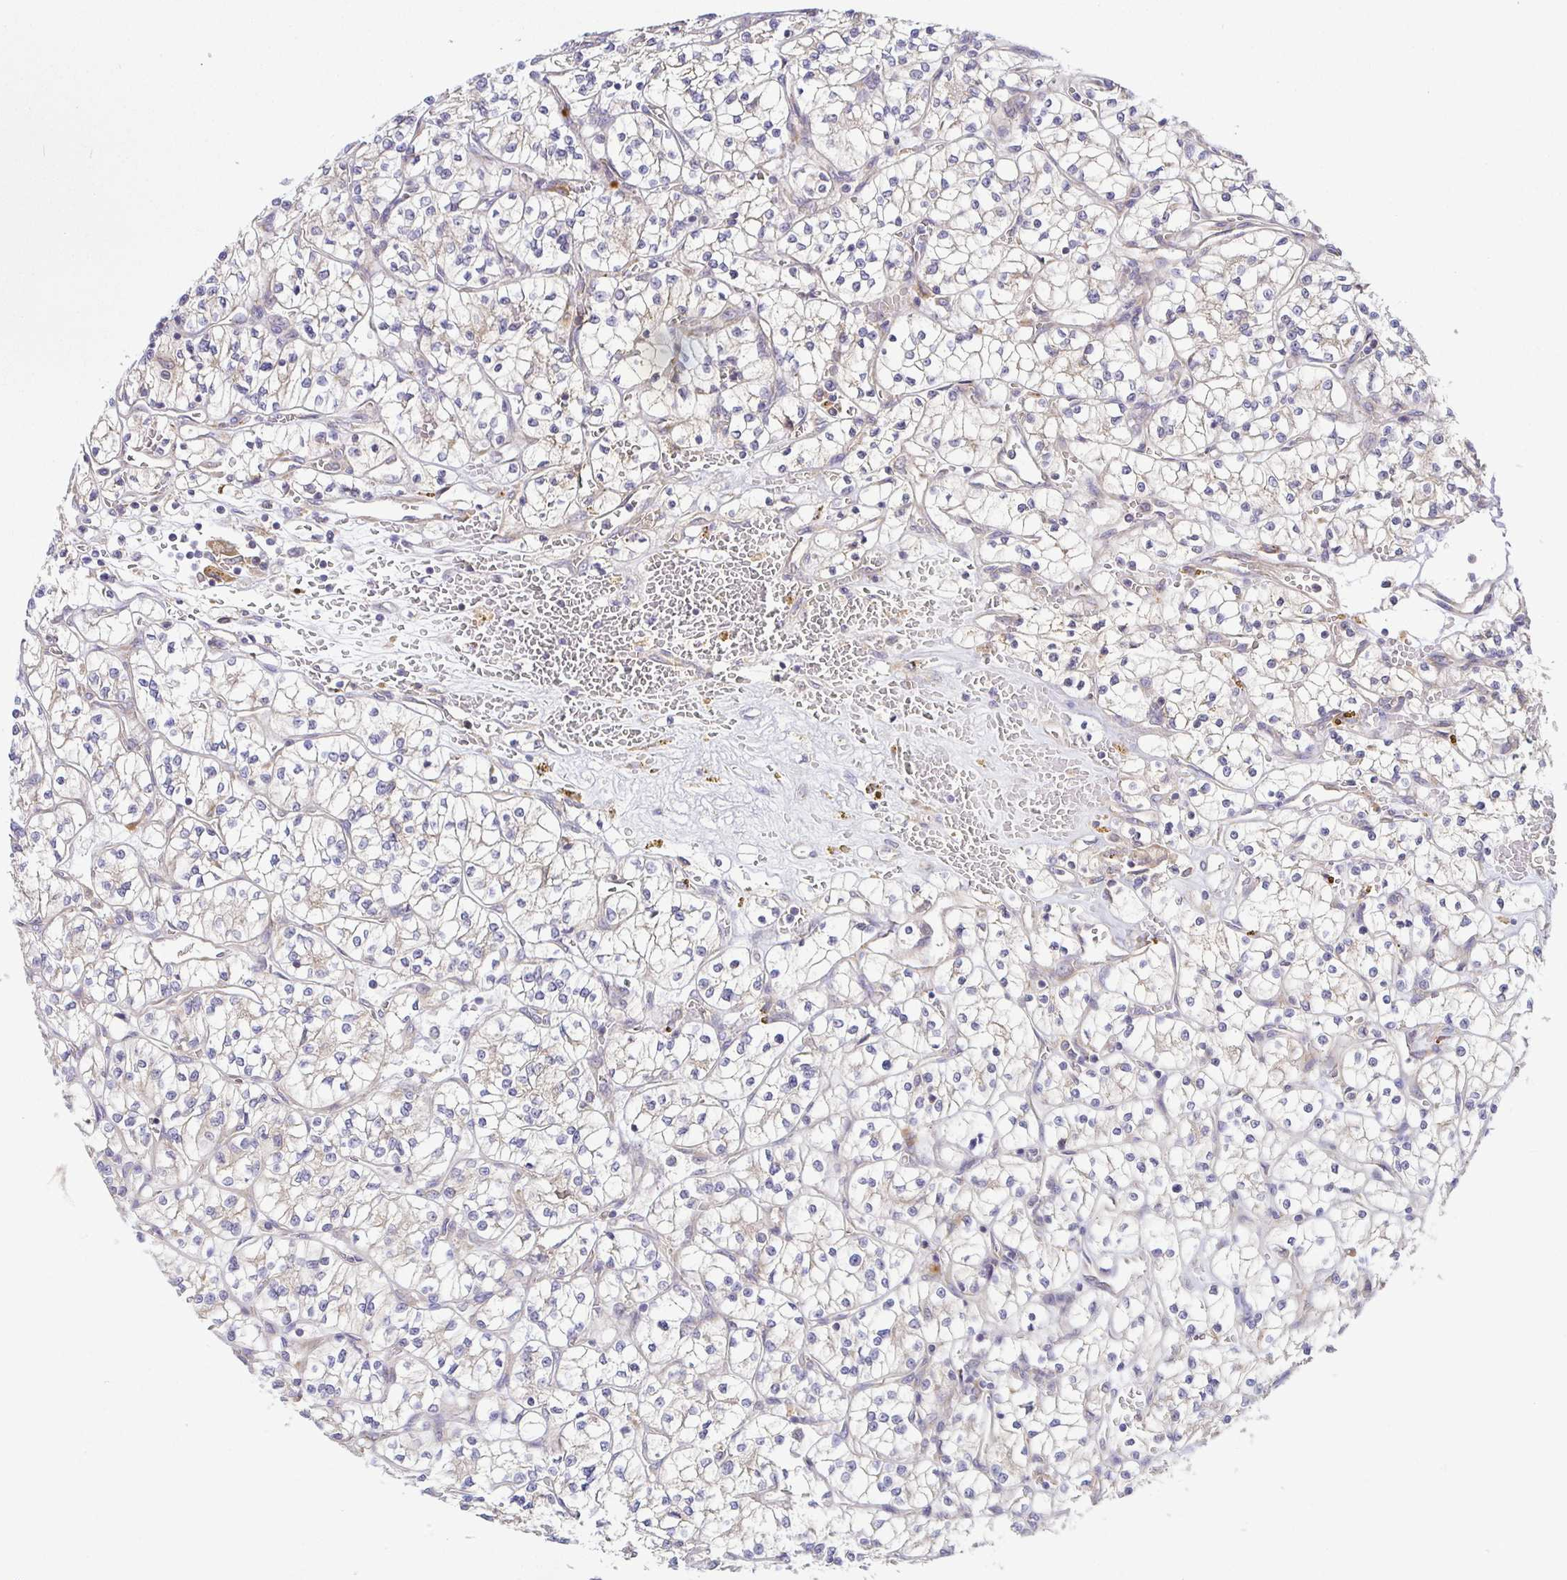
{"staining": {"intensity": "negative", "quantity": "none", "location": "none"}, "tissue": "renal cancer", "cell_type": "Tumor cells", "image_type": "cancer", "snomed": [{"axis": "morphology", "description": "Adenocarcinoma, NOS"}, {"axis": "topography", "description": "Kidney"}], "caption": "Immunohistochemistry image of neoplastic tissue: human renal cancer (adenocarcinoma) stained with DAB demonstrates no significant protein positivity in tumor cells.", "gene": "SNX8", "patient": {"sex": "female", "age": 64}}